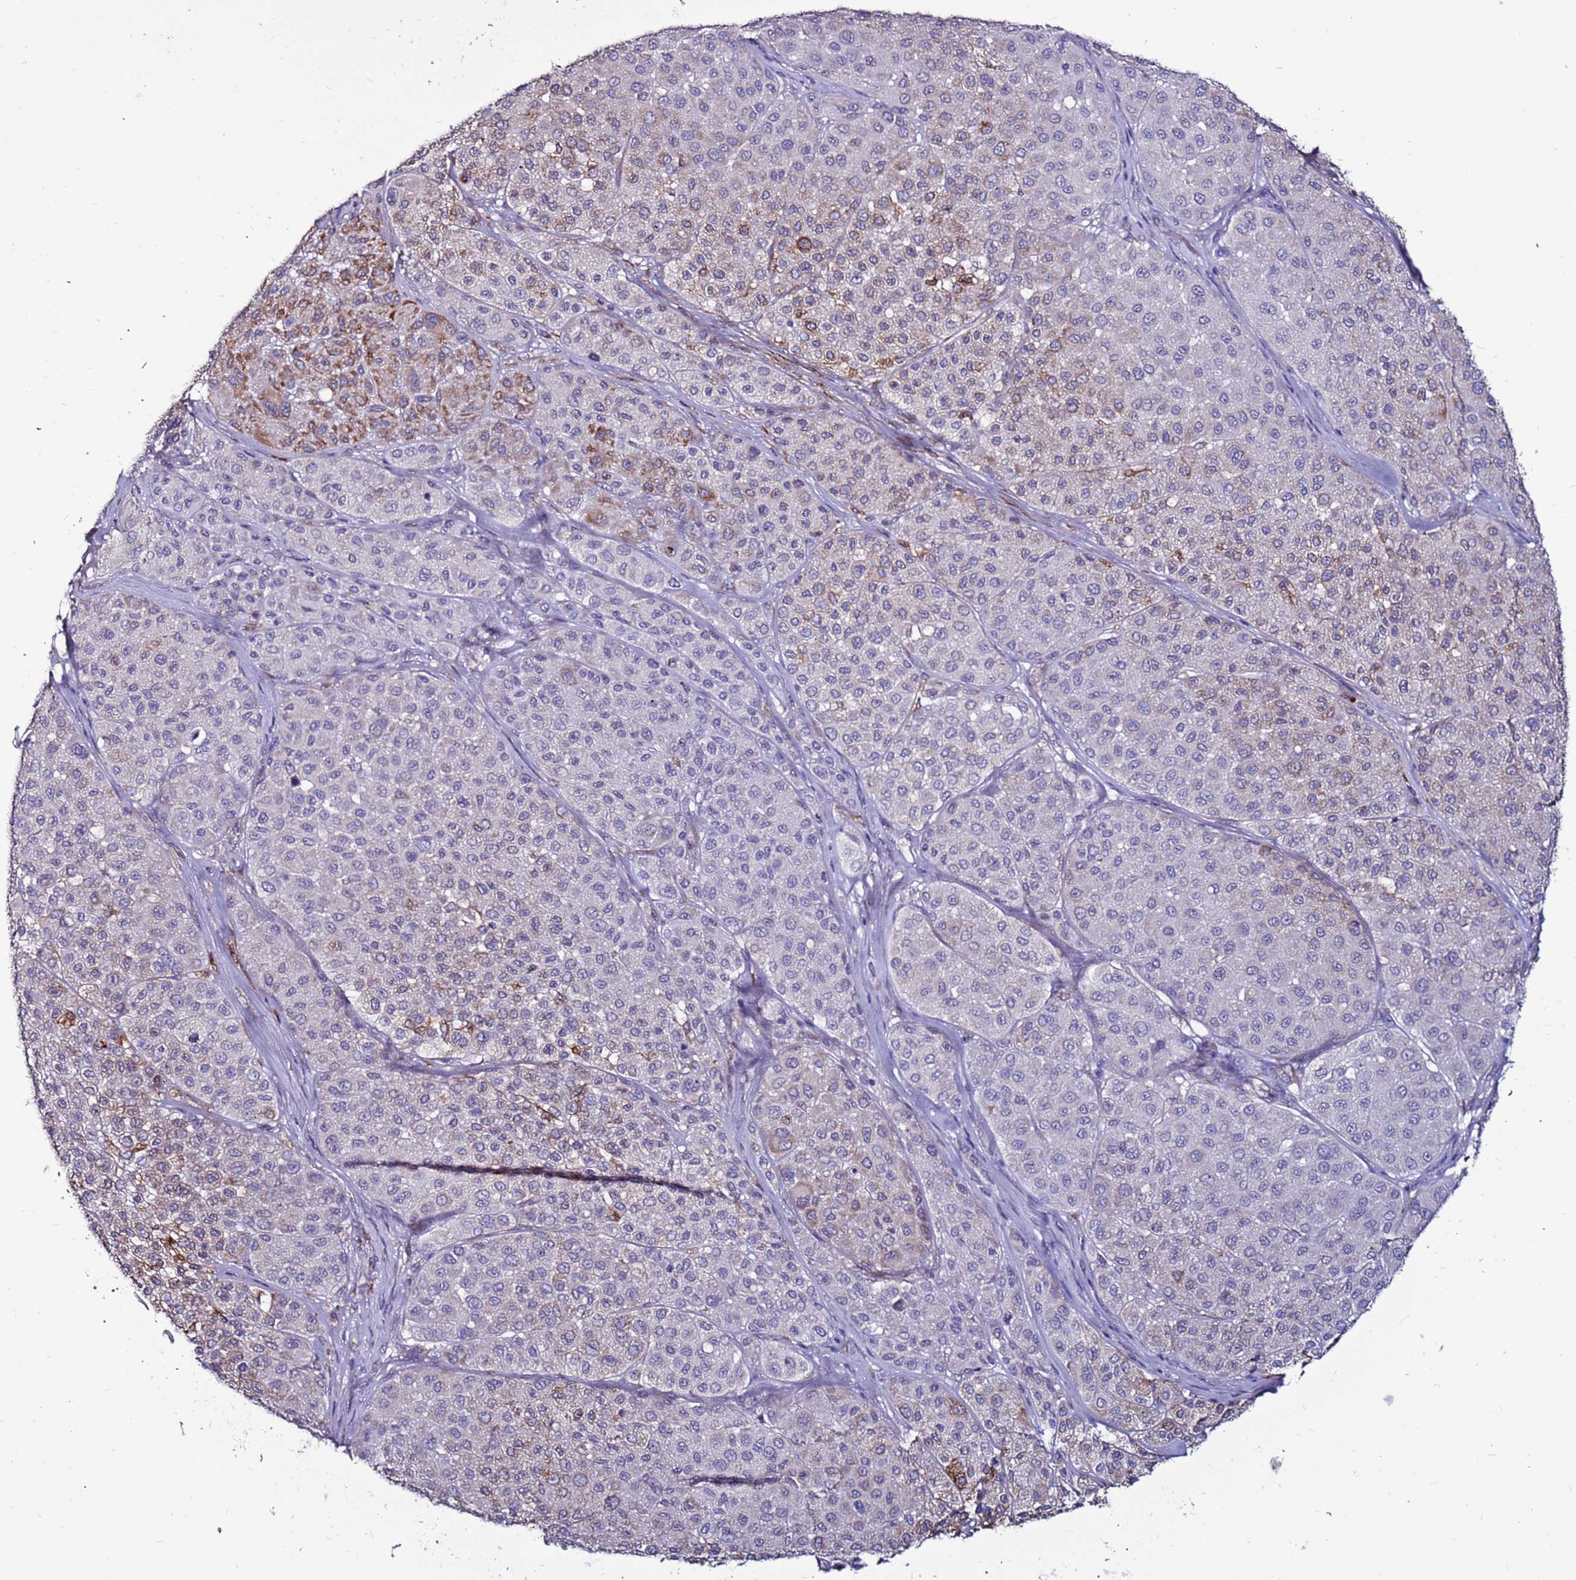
{"staining": {"intensity": "moderate", "quantity": "<25%", "location": "cytoplasmic/membranous"}, "tissue": "melanoma", "cell_type": "Tumor cells", "image_type": "cancer", "snomed": [{"axis": "morphology", "description": "Malignant melanoma, Metastatic site"}, {"axis": "topography", "description": "Smooth muscle"}], "caption": "Immunohistochemistry (DAB) staining of human malignant melanoma (metastatic site) exhibits moderate cytoplasmic/membranous protein staining in about <25% of tumor cells.", "gene": "SLC44A3", "patient": {"sex": "male", "age": 41}}